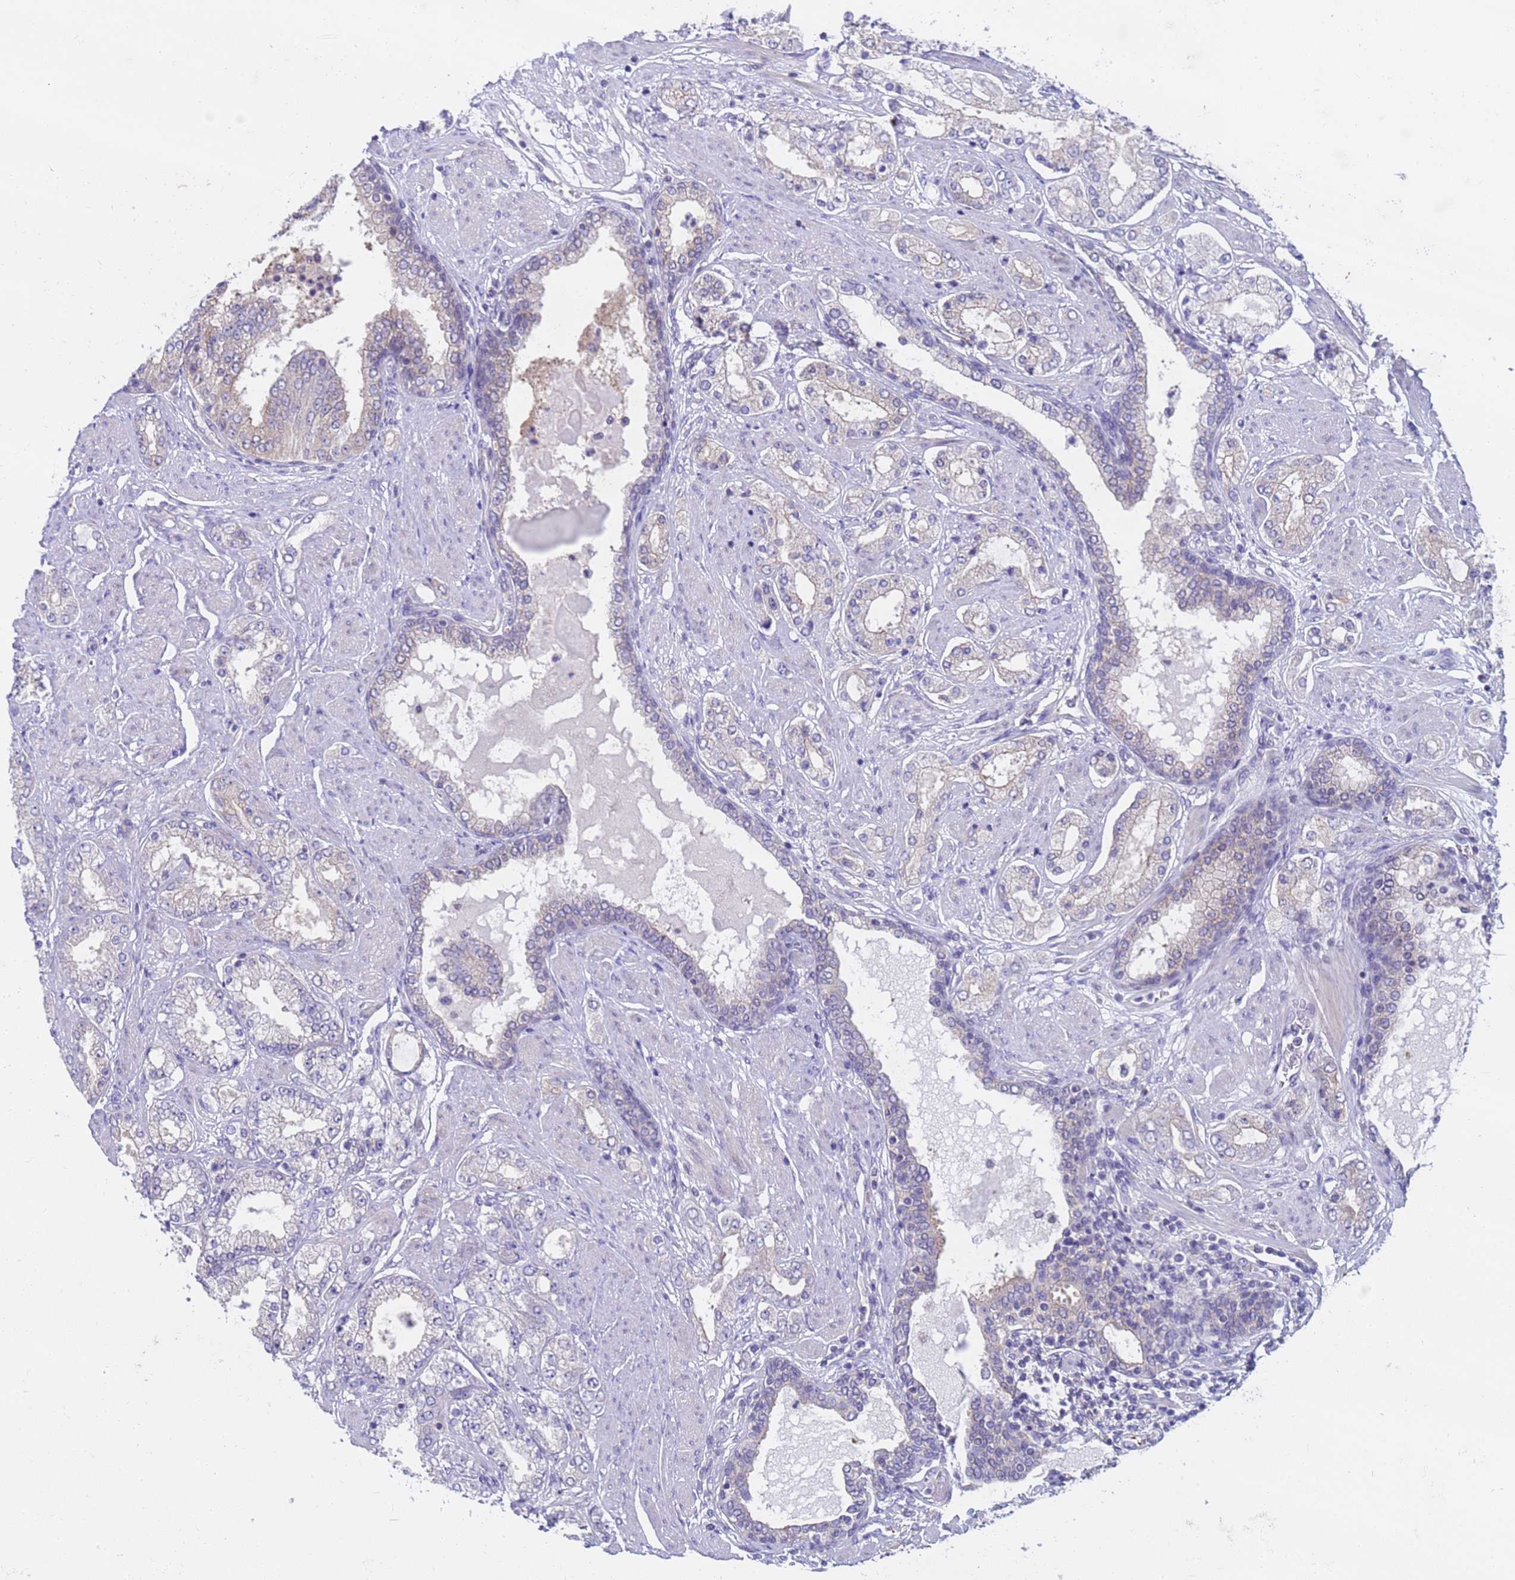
{"staining": {"intensity": "negative", "quantity": "none", "location": "none"}, "tissue": "prostate cancer", "cell_type": "Tumor cells", "image_type": "cancer", "snomed": [{"axis": "morphology", "description": "Adenocarcinoma, High grade"}, {"axis": "topography", "description": "Prostate"}], "caption": "A histopathology image of prostate cancer stained for a protein shows no brown staining in tumor cells.", "gene": "CAPN7", "patient": {"sex": "male", "age": 68}}